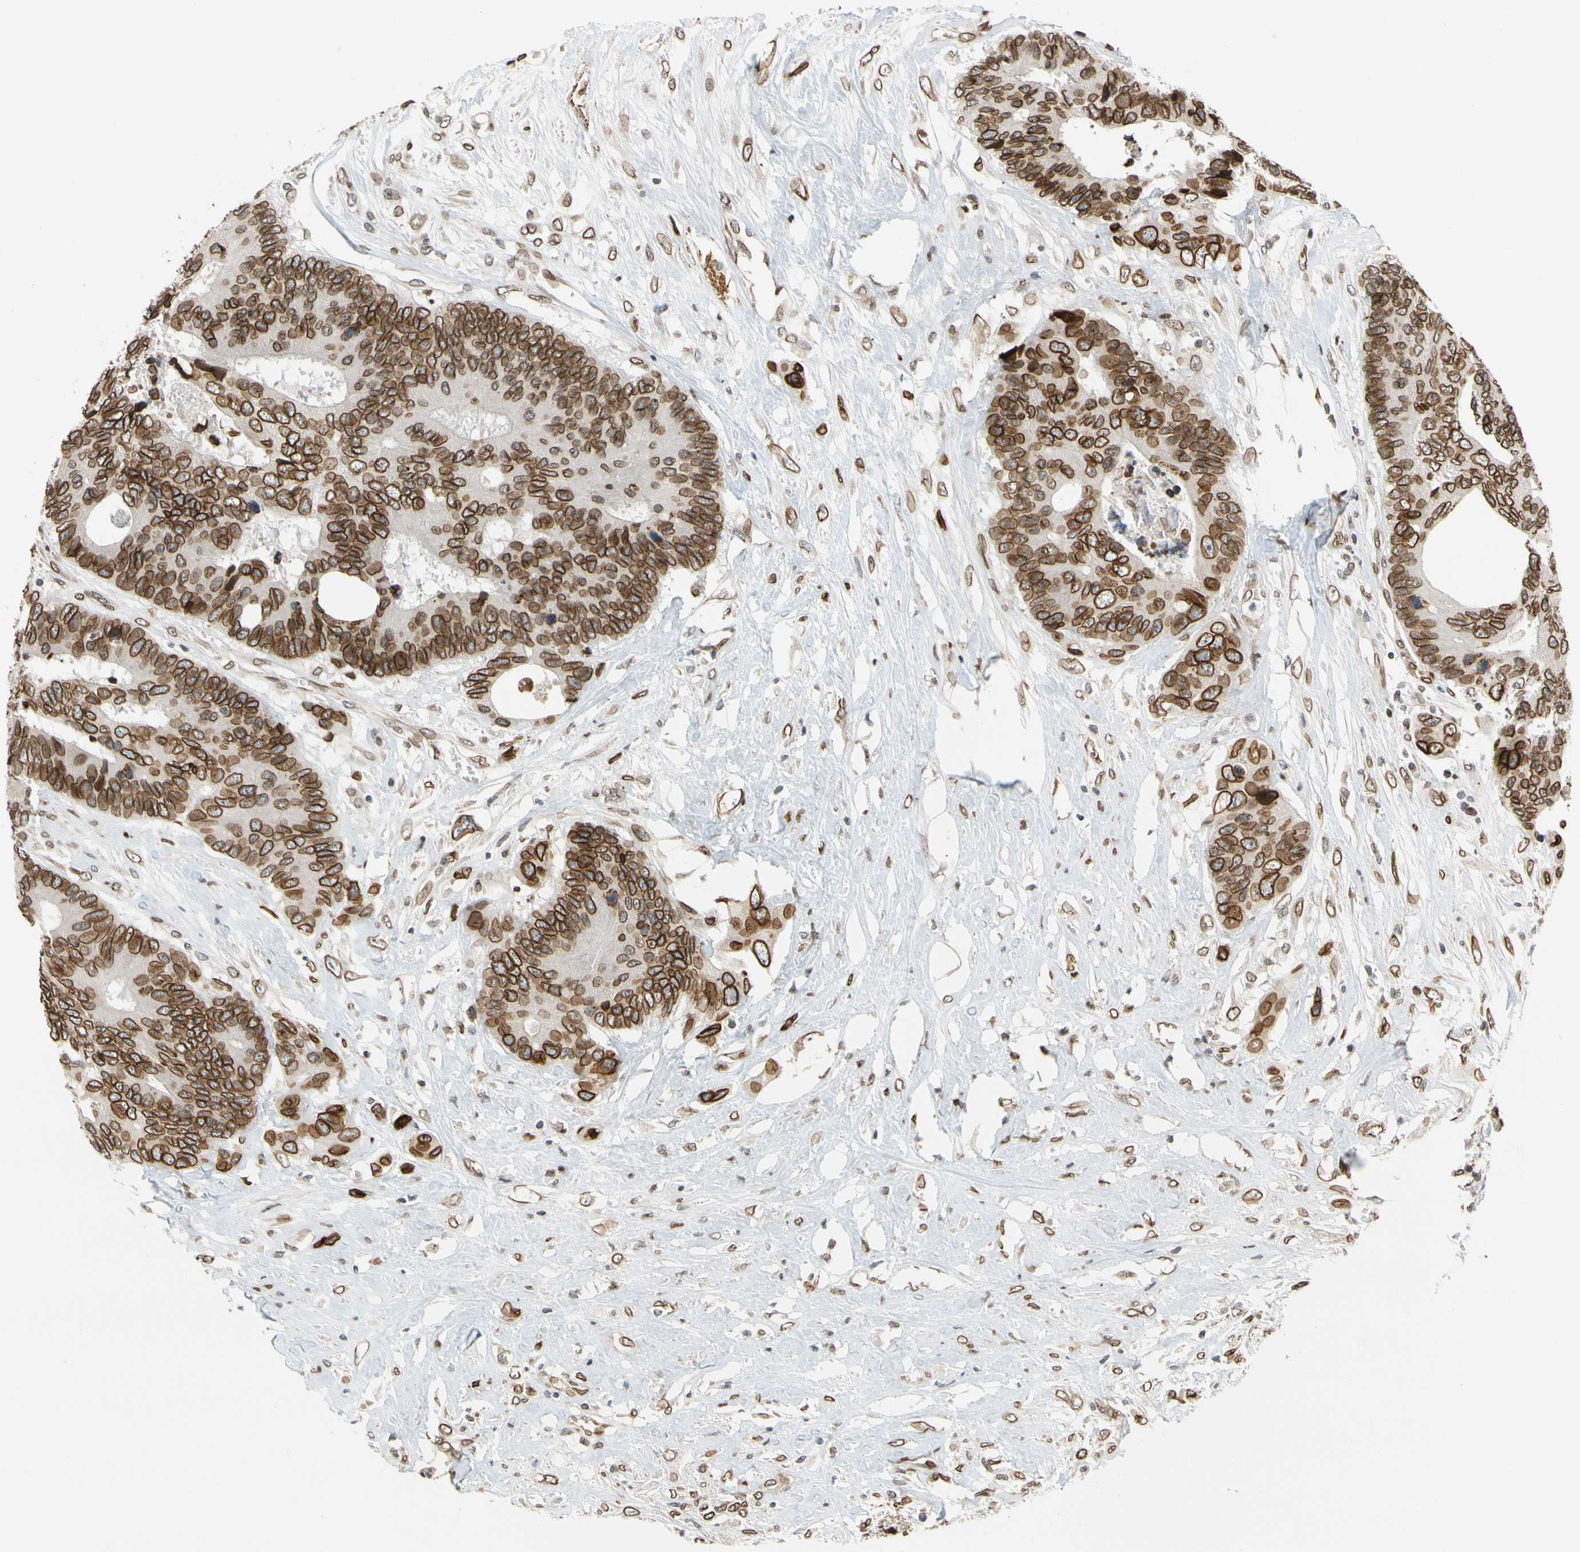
{"staining": {"intensity": "strong", "quantity": ">75%", "location": "cytoplasmic/membranous,nuclear"}, "tissue": "colorectal cancer", "cell_type": "Tumor cells", "image_type": "cancer", "snomed": [{"axis": "morphology", "description": "Adenocarcinoma, NOS"}, {"axis": "topography", "description": "Rectum"}], "caption": "Strong cytoplasmic/membranous and nuclear positivity for a protein is identified in approximately >75% of tumor cells of colorectal cancer (adenocarcinoma) using immunohistochemistry.", "gene": "SUN1", "patient": {"sex": "male", "age": 55}}